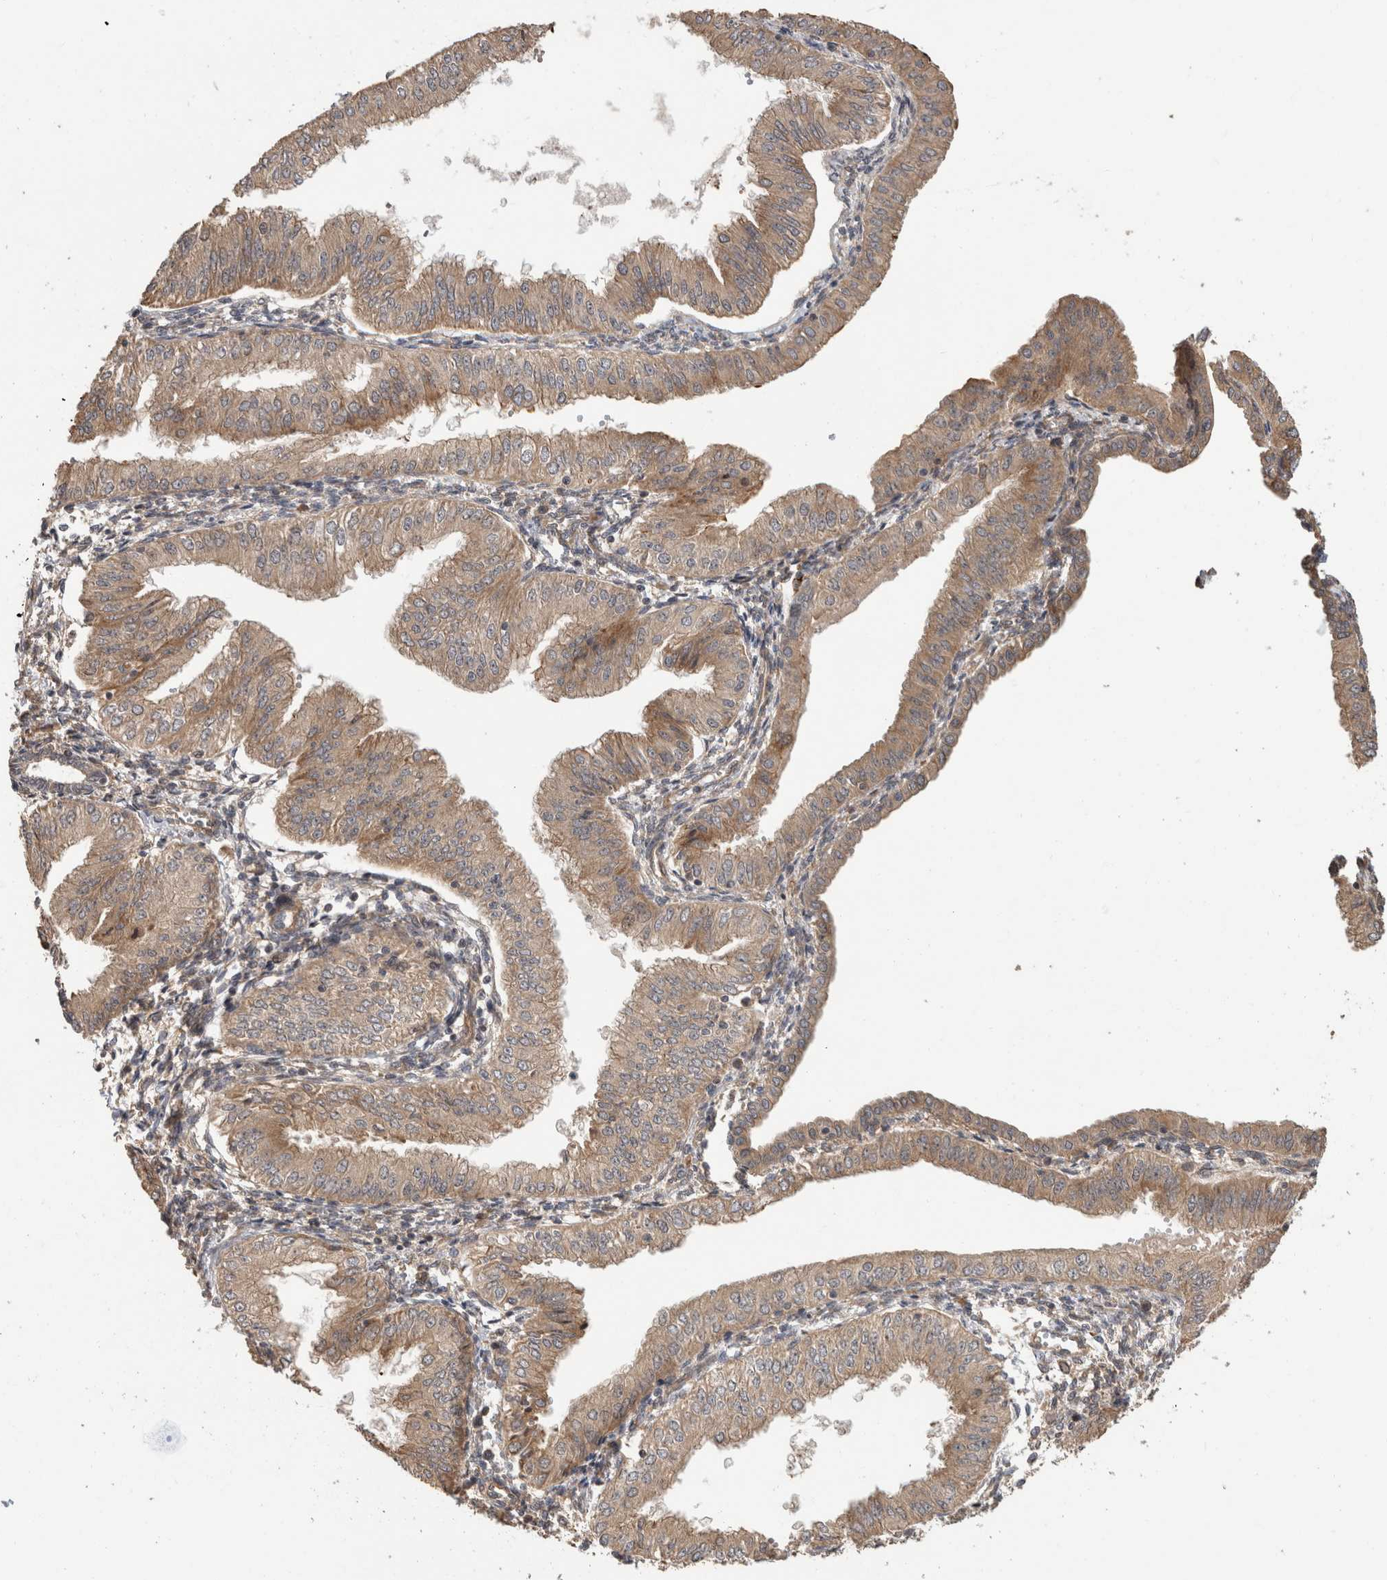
{"staining": {"intensity": "moderate", "quantity": ">75%", "location": "cytoplasmic/membranous"}, "tissue": "endometrial cancer", "cell_type": "Tumor cells", "image_type": "cancer", "snomed": [{"axis": "morphology", "description": "Normal tissue, NOS"}, {"axis": "morphology", "description": "Adenocarcinoma, NOS"}, {"axis": "topography", "description": "Endometrium"}], "caption": "Endometrial cancer (adenocarcinoma) stained with IHC demonstrates moderate cytoplasmic/membranous expression in approximately >75% of tumor cells. (DAB = brown stain, brightfield microscopy at high magnification).", "gene": "PCDHB15", "patient": {"sex": "female", "age": 53}}